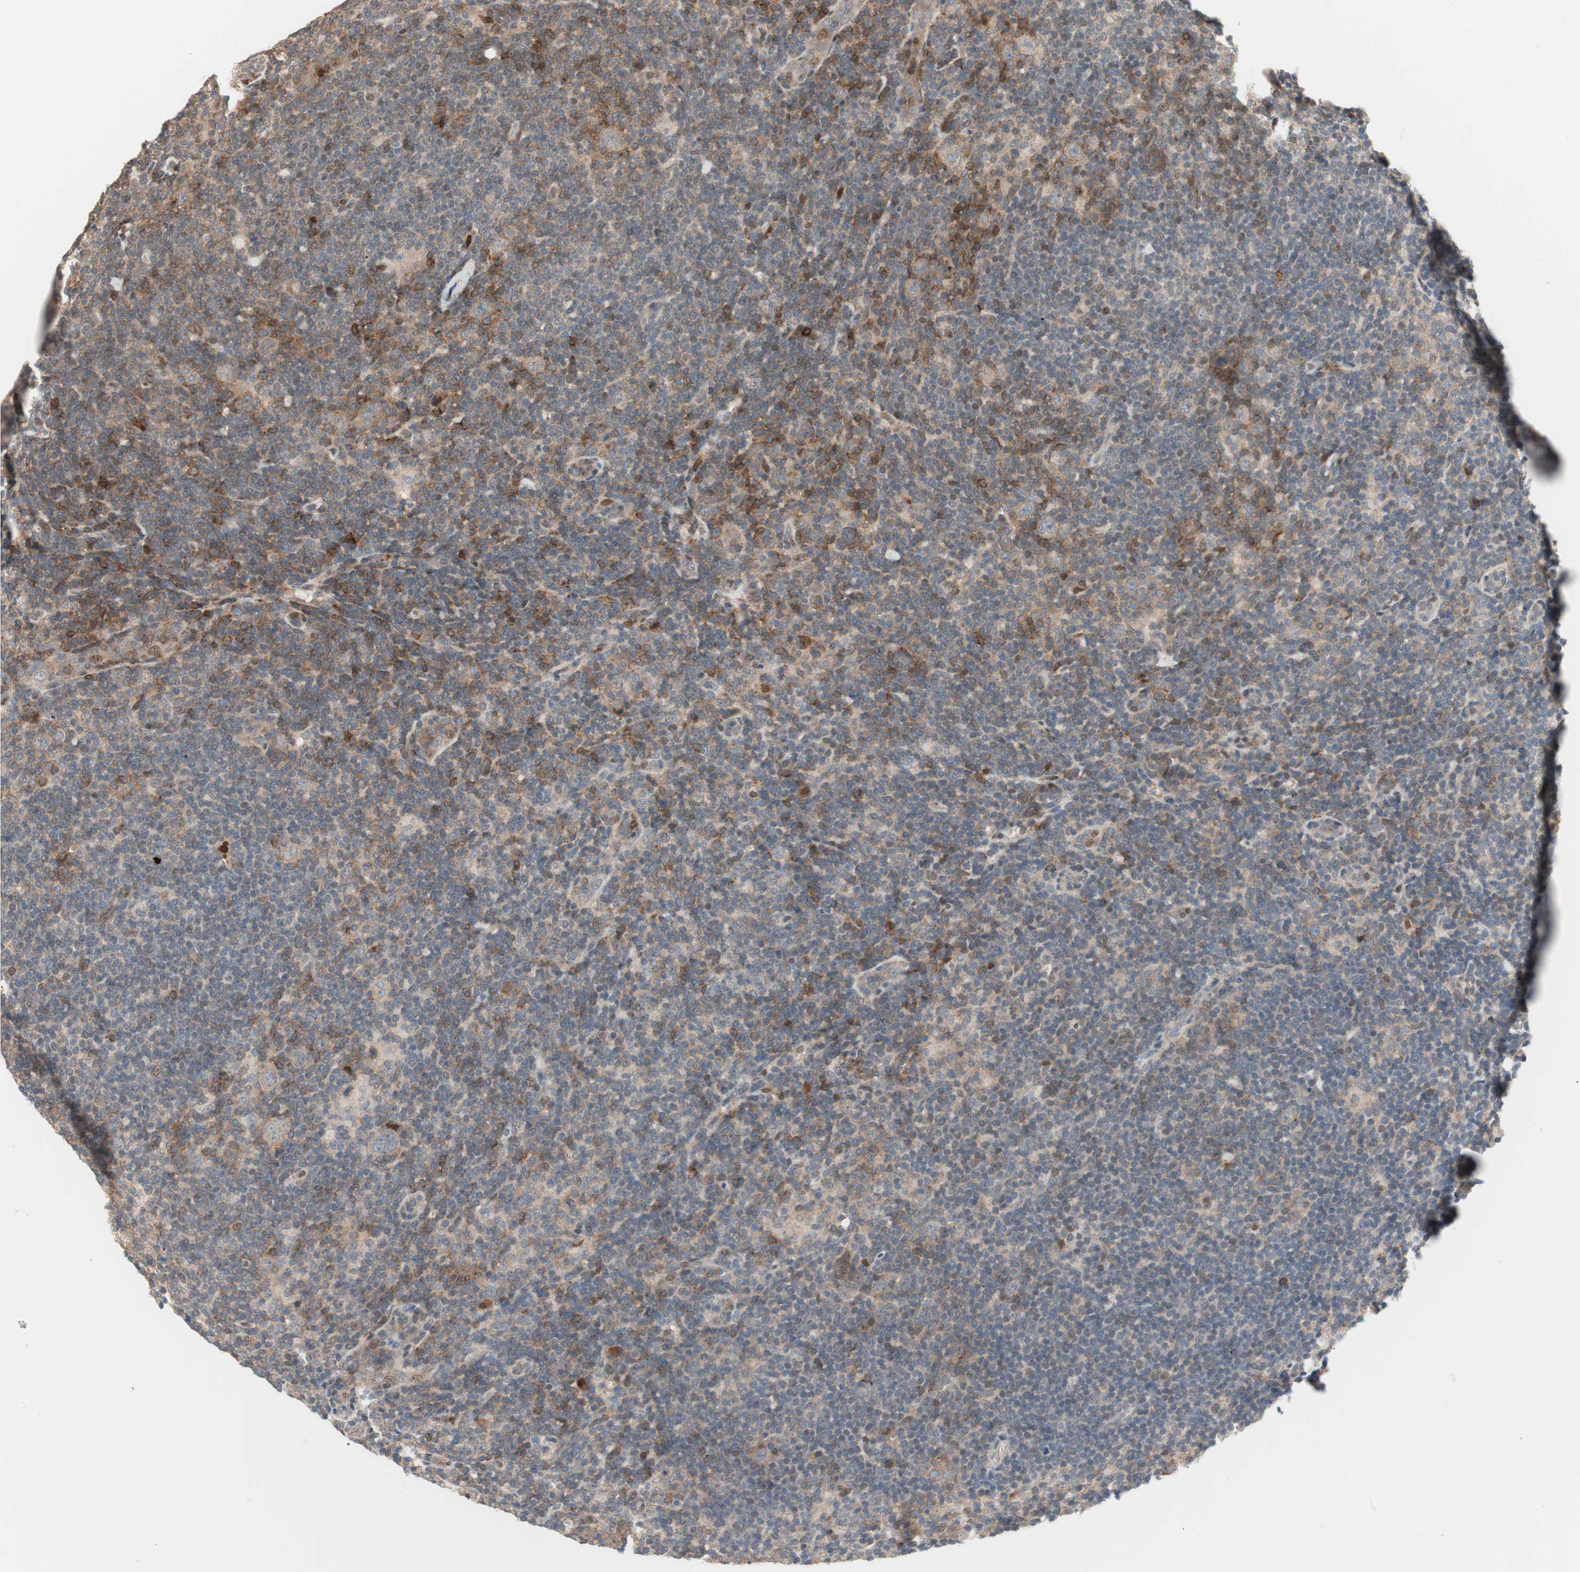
{"staining": {"intensity": "moderate", "quantity": "25%-75%", "location": "cytoplasmic/membranous"}, "tissue": "lymphoma", "cell_type": "Tumor cells", "image_type": "cancer", "snomed": [{"axis": "morphology", "description": "Hodgkin's disease, NOS"}, {"axis": "topography", "description": "Lymph node"}], "caption": "Moderate cytoplasmic/membranous protein staining is present in approximately 25%-75% of tumor cells in Hodgkin's disease.", "gene": "POLH", "patient": {"sex": "female", "age": 57}}